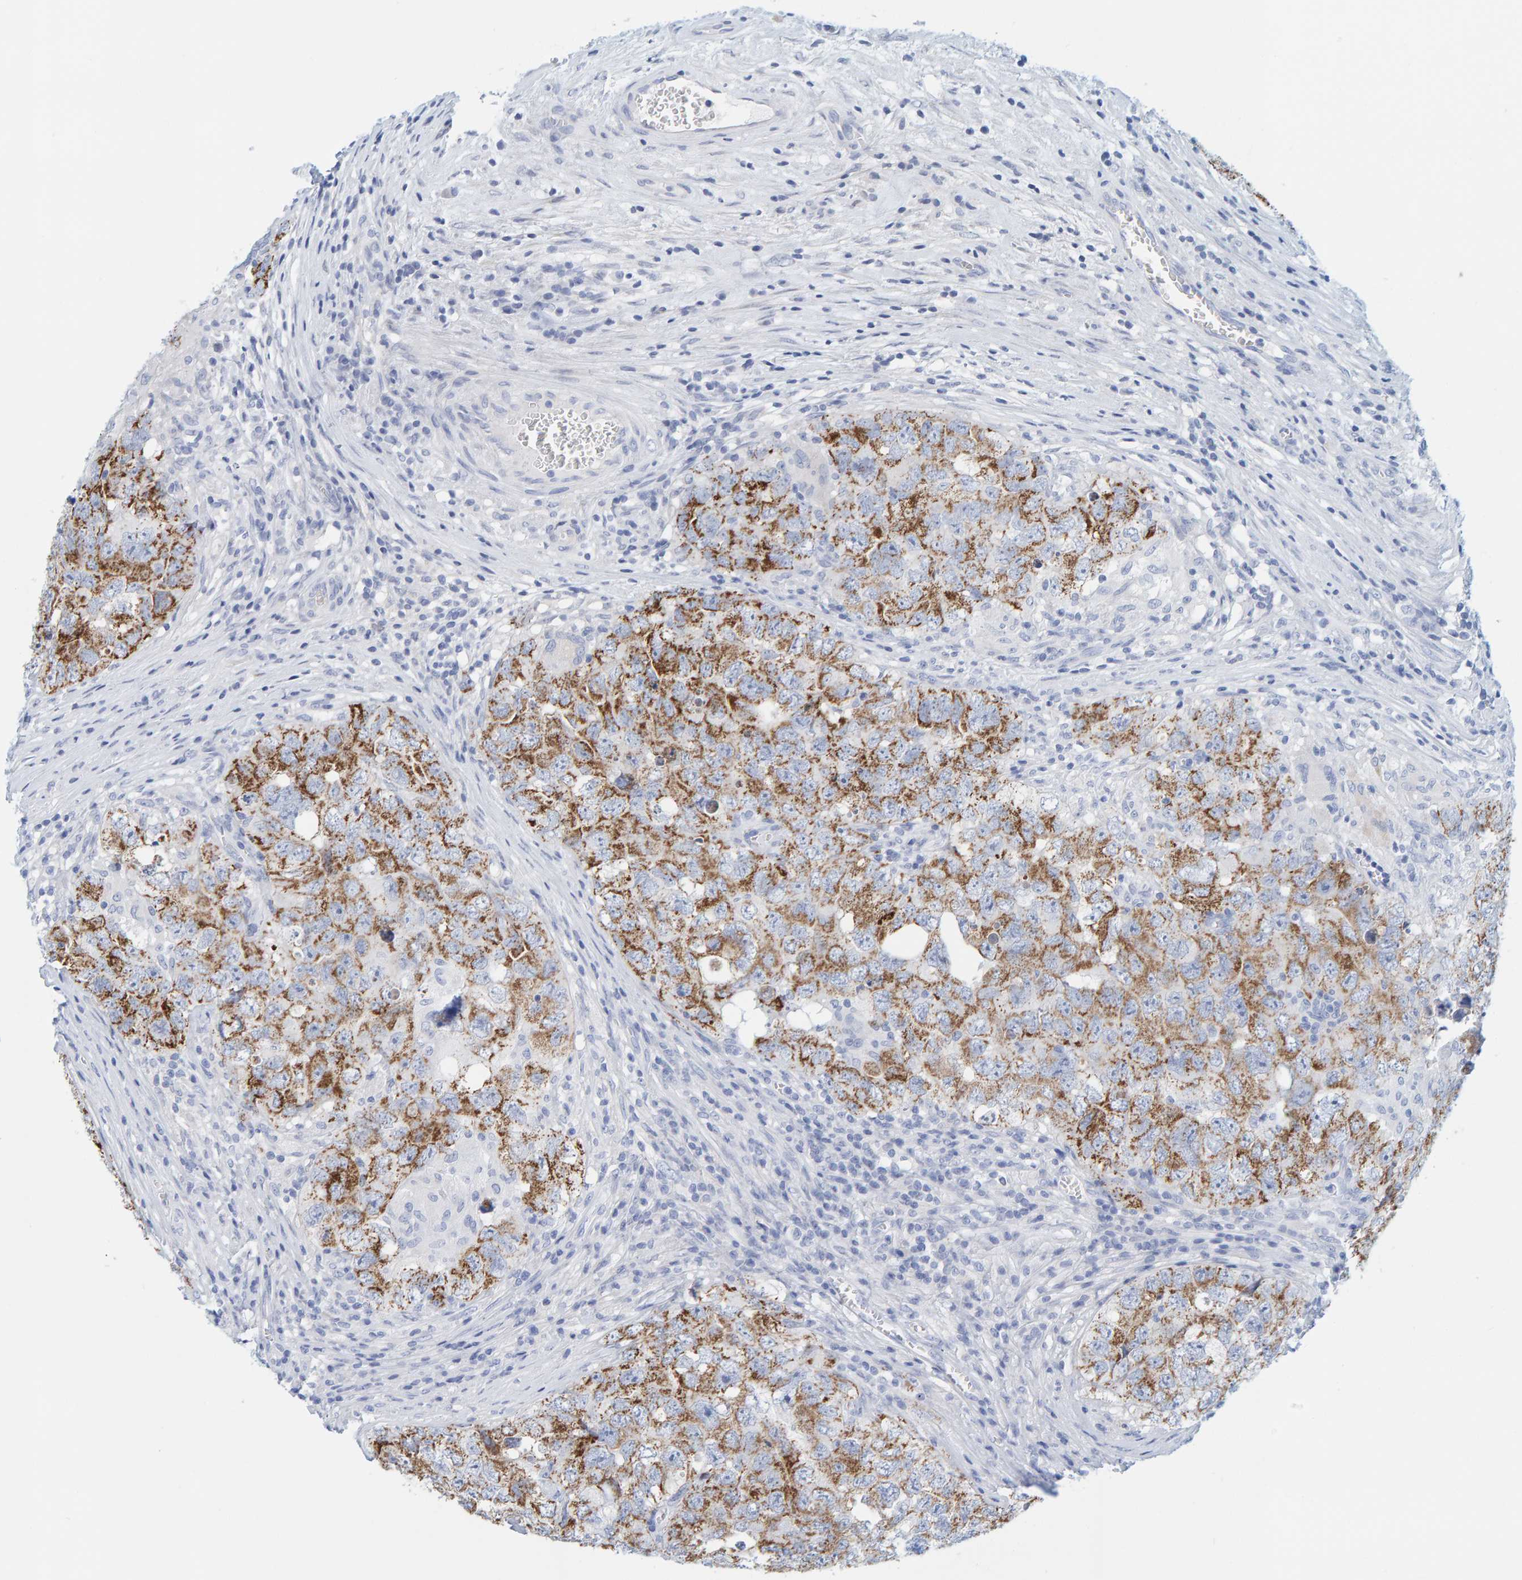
{"staining": {"intensity": "moderate", "quantity": ">75%", "location": "cytoplasmic/membranous"}, "tissue": "testis cancer", "cell_type": "Tumor cells", "image_type": "cancer", "snomed": [{"axis": "morphology", "description": "Seminoma, NOS"}, {"axis": "morphology", "description": "Carcinoma, Embryonal, NOS"}, {"axis": "topography", "description": "Testis"}], "caption": "A photomicrograph showing moderate cytoplasmic/membranous expression in about >75% of tumor cells in testis seminoma, as visualized by brown immunohistochemical staining.", "gene": "KLHL11", "patient": {"sex": "male", "age": 43}}